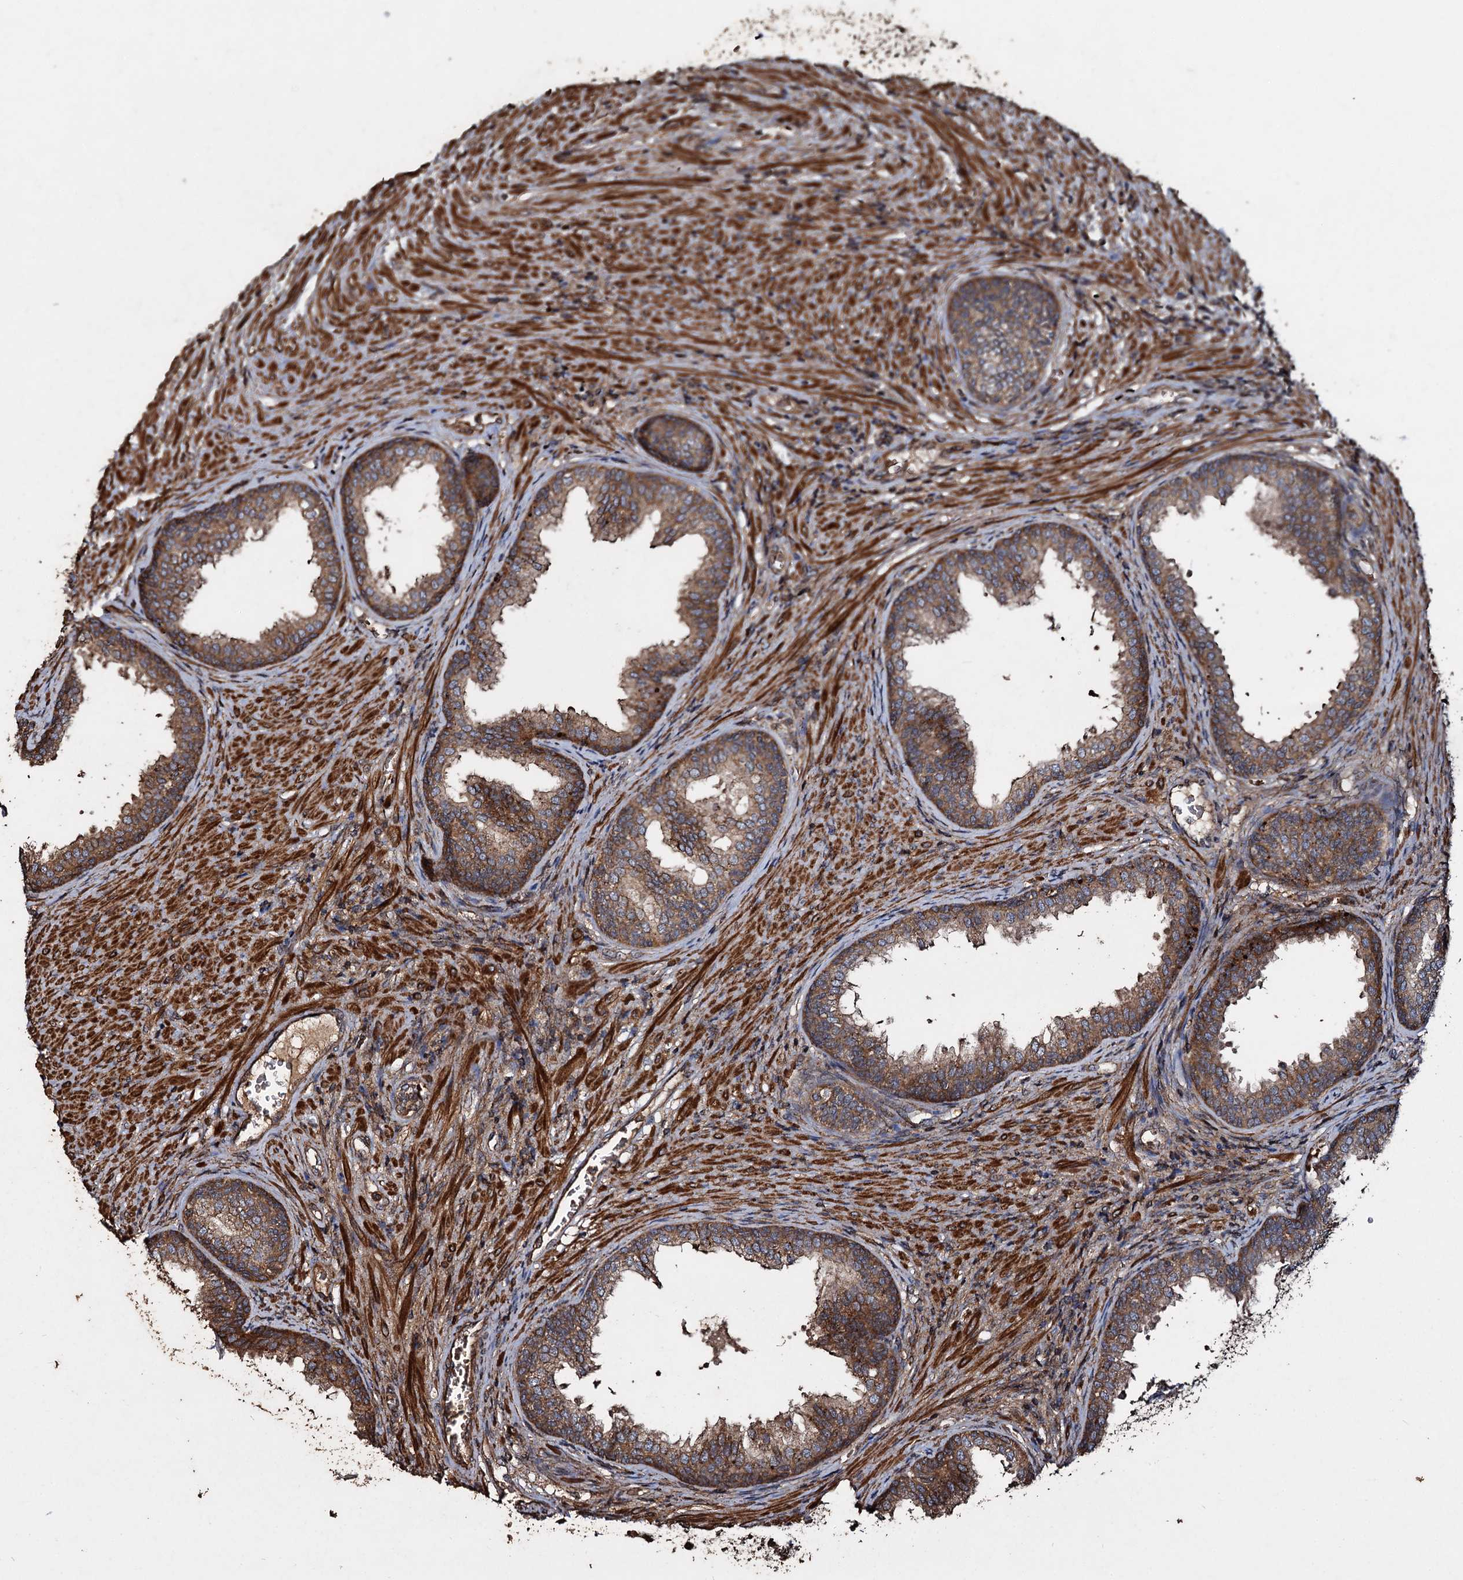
{"staining": {"intensity": "strong", "quantity": ">75%", "location": "cytoplasmic/membranous"}, "tissue": "prostate", "cell_type": "Glandular cells", "image_type": "normal", "snomed": [{"axis": "morphology", "description": "Normal tissue, NOS"}, {"axis": "topography", "description": "Prostate"}], "caption": "Brown immunohistochemical staining in benign prostate exhibits strong cytoplasmic/membranous staining in about >75% of glandular cells.", "gene": "NOTCH2NLA", "patient": {"sex": "male", "age": 76}}